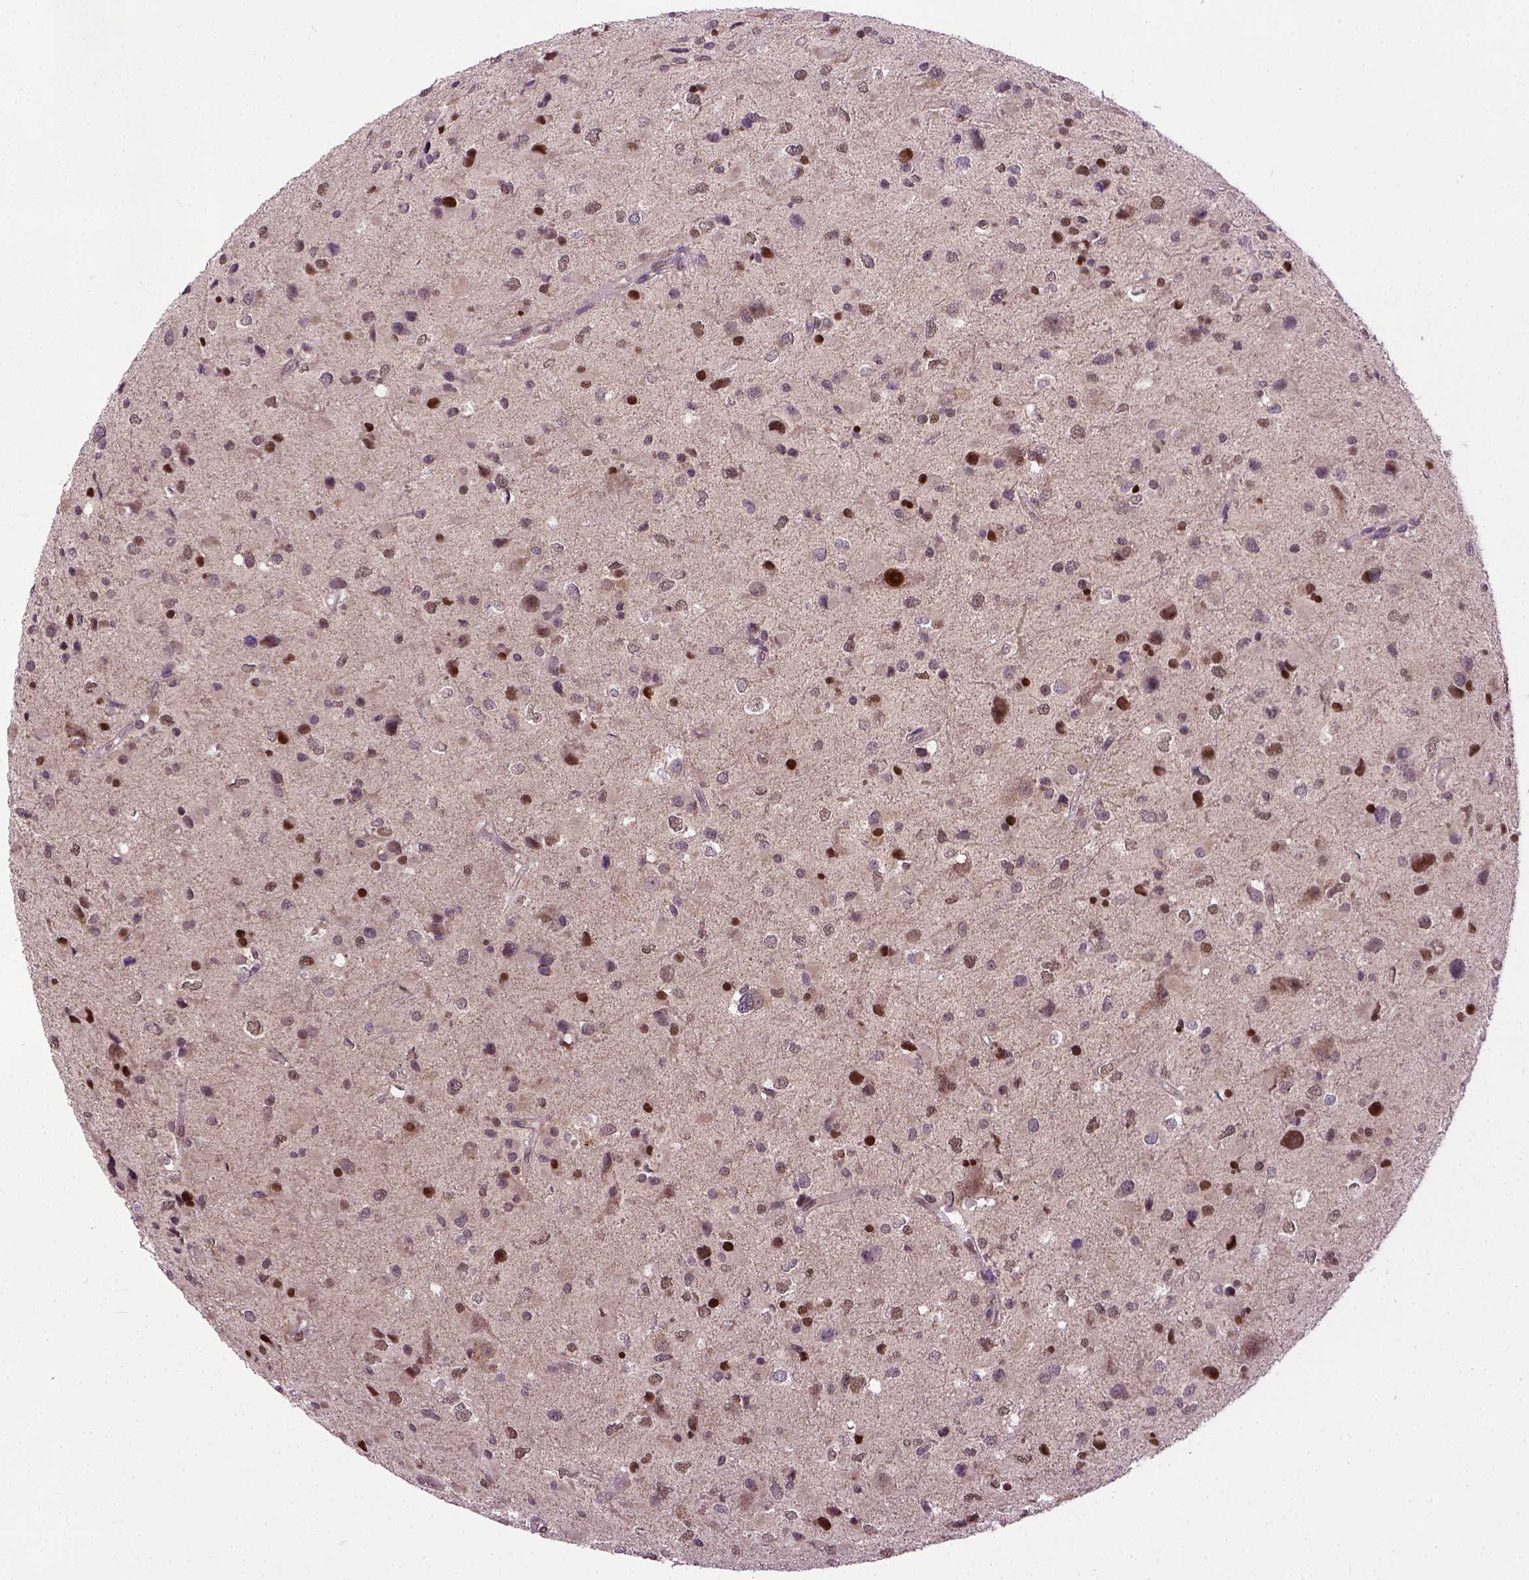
{"staining": {"intensity": "weak", "quantity": "25%-75%", "location": "nuclear"}, "tissue": "glioma", "cell_type": "Tumor cells", "image_type": "cancer", "snomed": [{"axis": "morphology", "description": "Glioma, malignant, Low grade"}, {"axis": "topography", "description": "Brain"}], "caption": "The photomicrograph reveals a brown stain indicating the presence of a protein in the nuclear of tumor cells in low-grade glioma (malignant).", "gene": "UBA3", "patient": {"sex": "female", "age": 32}}